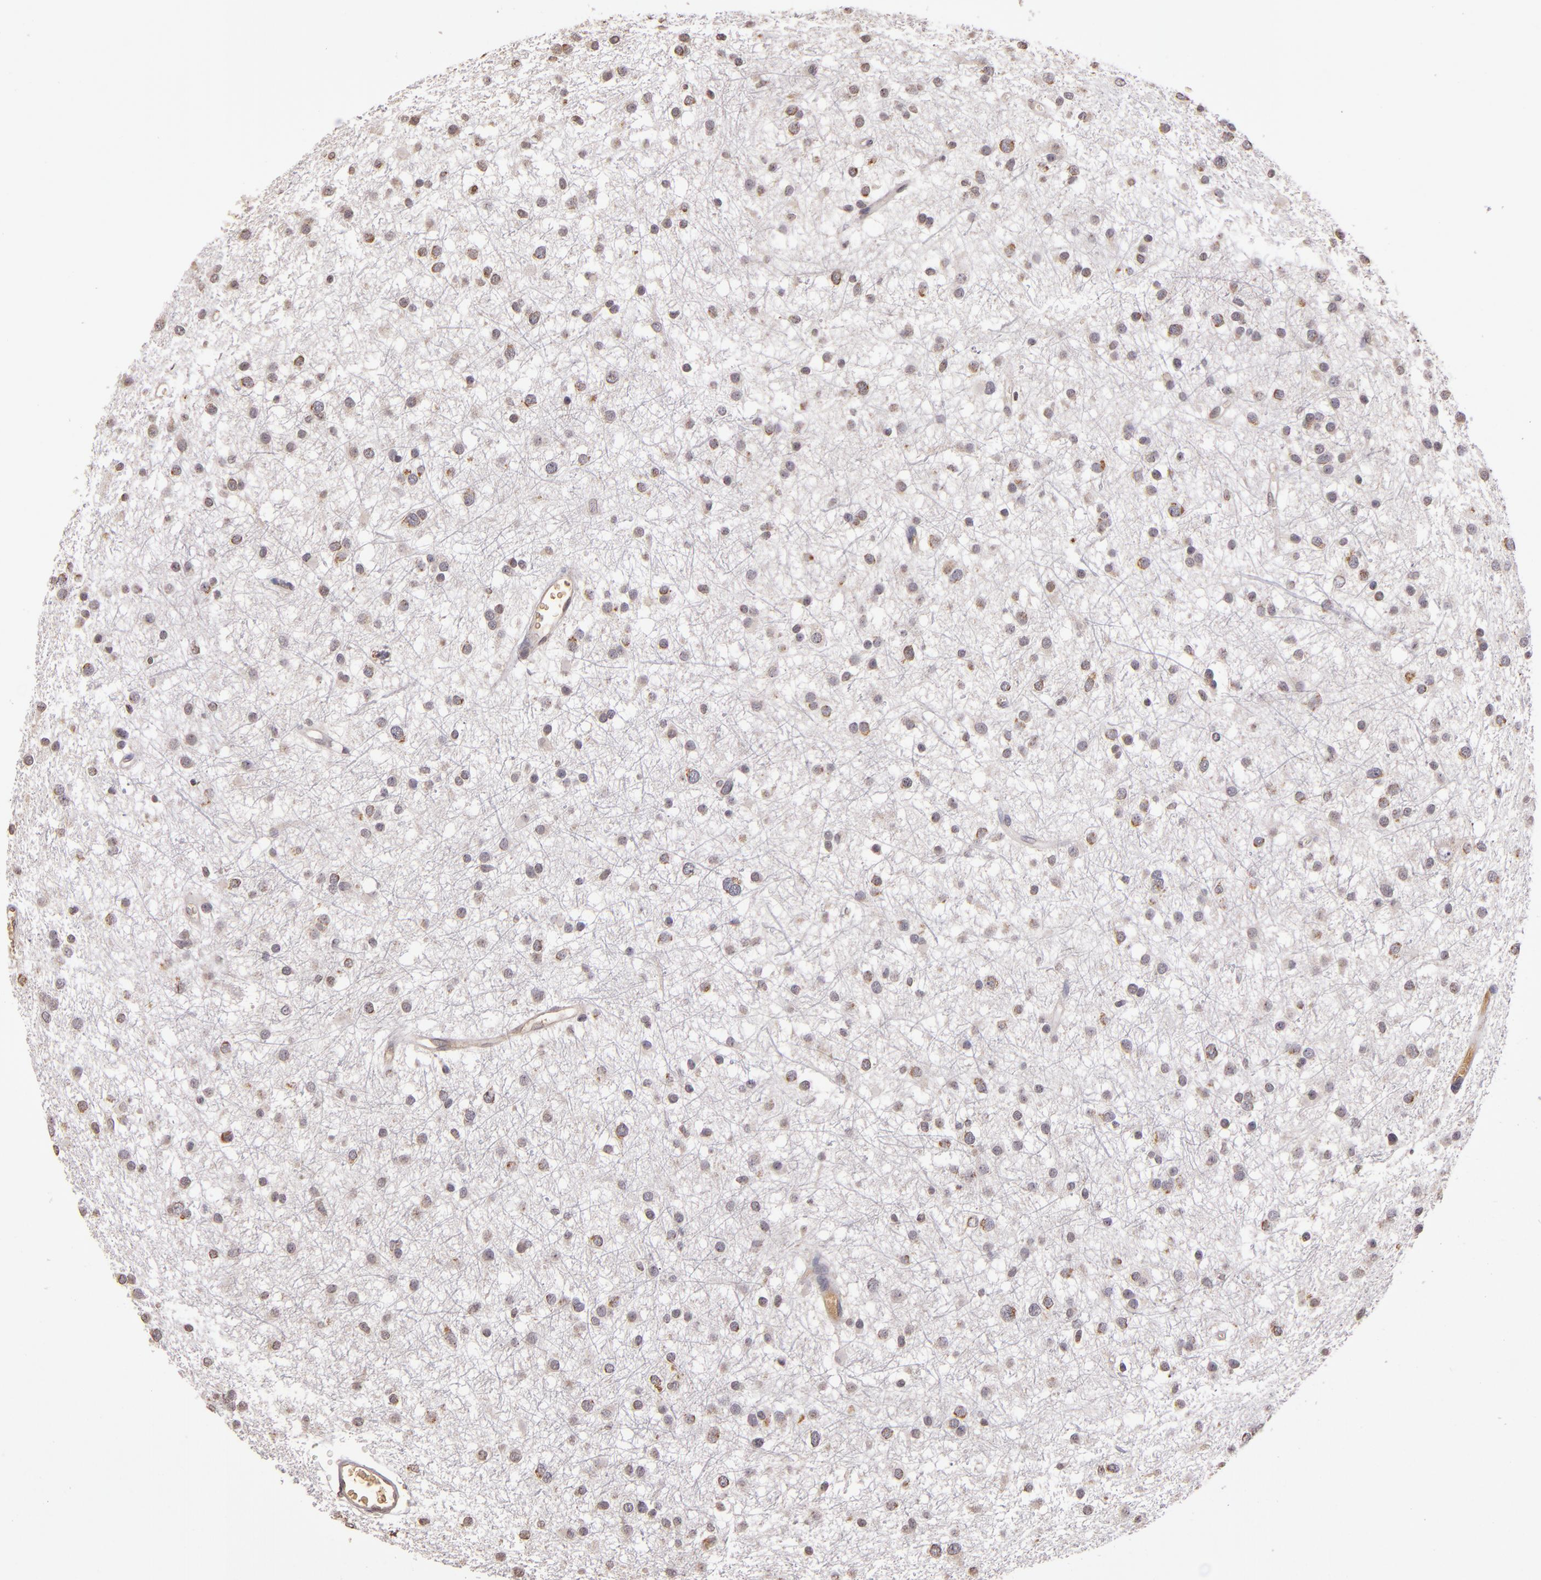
{"staining": {"intensity": "weak", "quantity": "<25%", "location": "cytoplasmic/membranous"}, "tissue": "glioma", "cell_type": "Tumor cells", "image_type": "cancer", "snomed": [{"axis": "morphology", "description": "Glioma, malignant, Low grade"}, {"axis": "topography", "description": "Brain"}], "caption": "A photomicrograph of human low-grade glioma (malignant) is negative for staining in tumor cells. (DAB (3,3'-diaminobenzidine) immunohistochemistry (IHC) visualized using brightfield microscopy, high magnification).", "gene": "ABL1", "patient": {"sex": "female", "age": 36}}